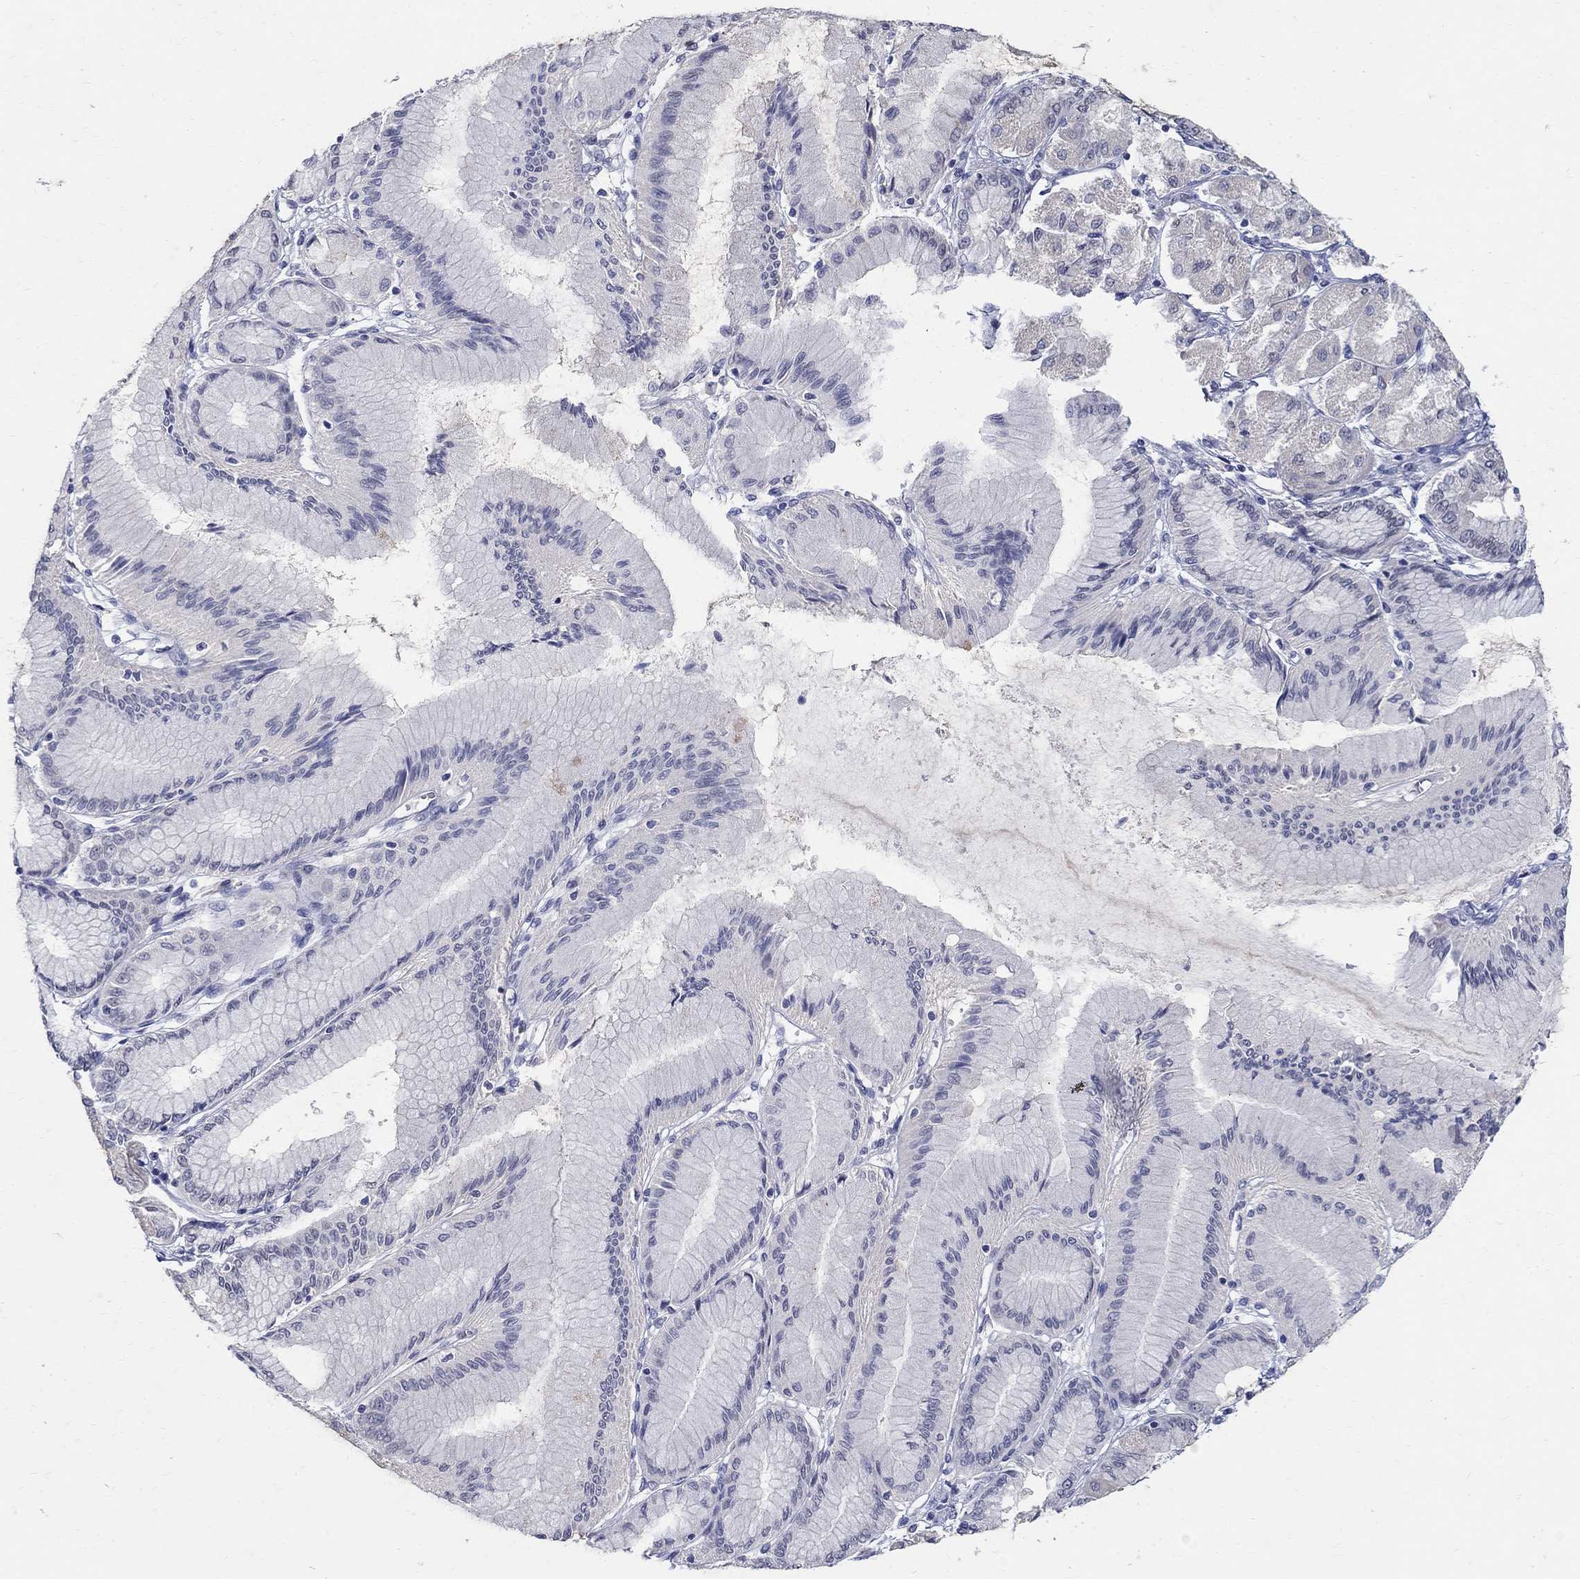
{"staining": {"intensity": "negative", "quantity": "none", "location": "none"}, "tissue": "stomach cancer", "cell_type": "Tumor cells", "image_type": "cancer", "snomed": [{"axis": "morphology", "description": "Normal tissue, NOS"}, {"axis": "morphology", "description": "Adenocarcinoma, NOS"}, {"axis": "morphology", "description": "Adenocarcinoma, High grade"}, {"axis": "topography", "description": "Stomach, upper"}, {"axis": "topography", "description": "Stomach"}], "caption": "Tumor cells show no significant protein positivity in stomach cancer (adenocarcinoma). Brightfield microscopy of IHC stained with DAB (brown) and hematoxylin (blue), captured at high magnification.", "gene": "SOX2", "patient": {"sex": "female", "age": 65}}